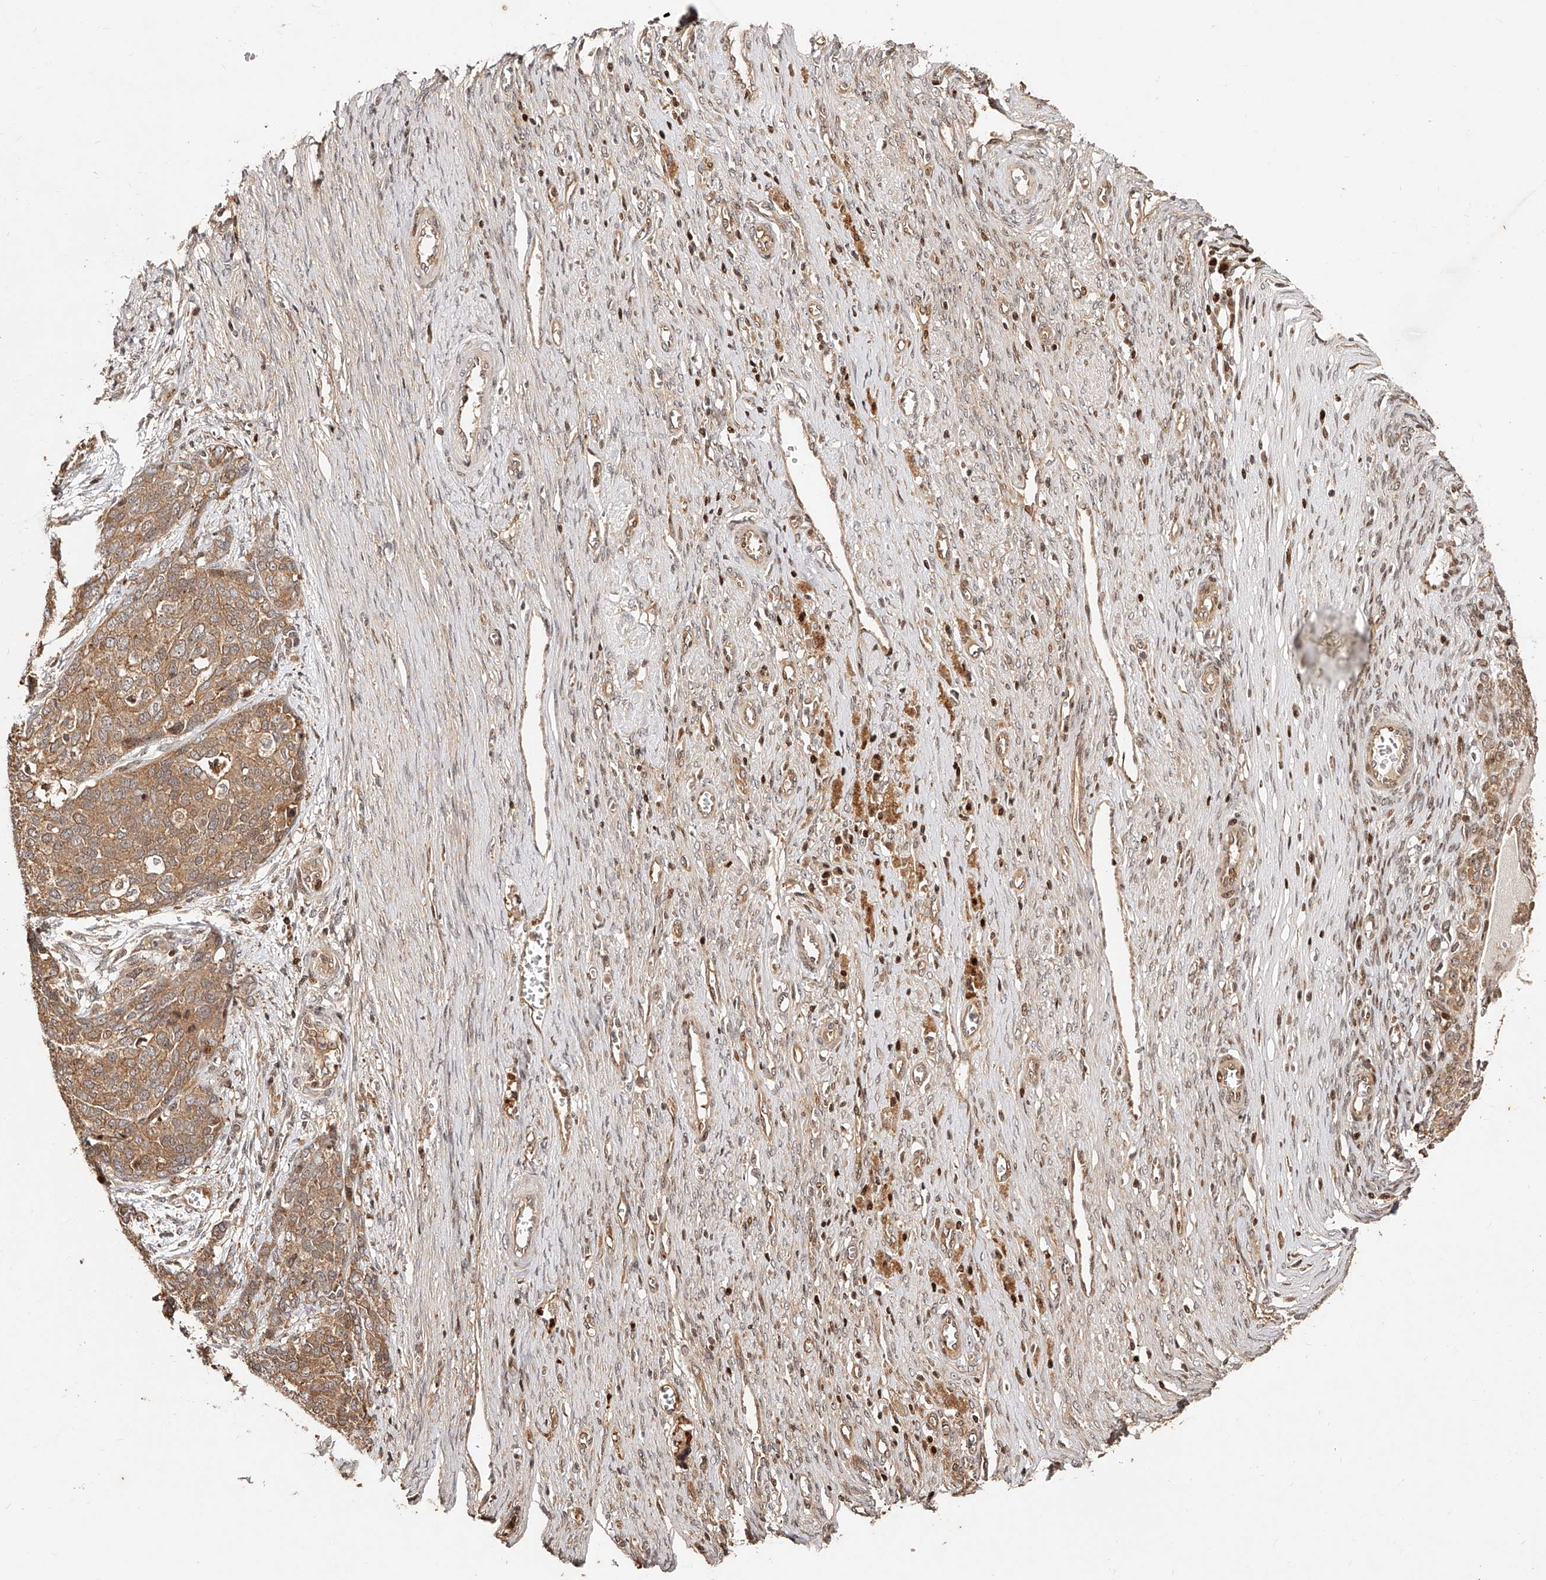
{"staining": {"intensity": "moderate", "quantity": ">75%", "location": "cytoplasmic/membranous,nuclear"}, "tissue": "ovarian cancer", "cell_type": "Tumor cells", "image_type": "cancer", "snomed": [{"axis": "morphology", "description": "Cystadenocarcinoma, serous, NOS"}, {"axis": "topography", "description": "Ovary"}], "caption": "Brown immunohistochemical staining in human ovarian cancer displays moderate cytoplasmic/membranous and nuclear positivity in about >75% of tumor cells. The protein of interest is stained brown, and the nuclei are stained in blue (DAB IHC with brightfield microscopy, high magnification).", "gene": "PFDN2", "patient": {"sex": "female", "age": 44}}